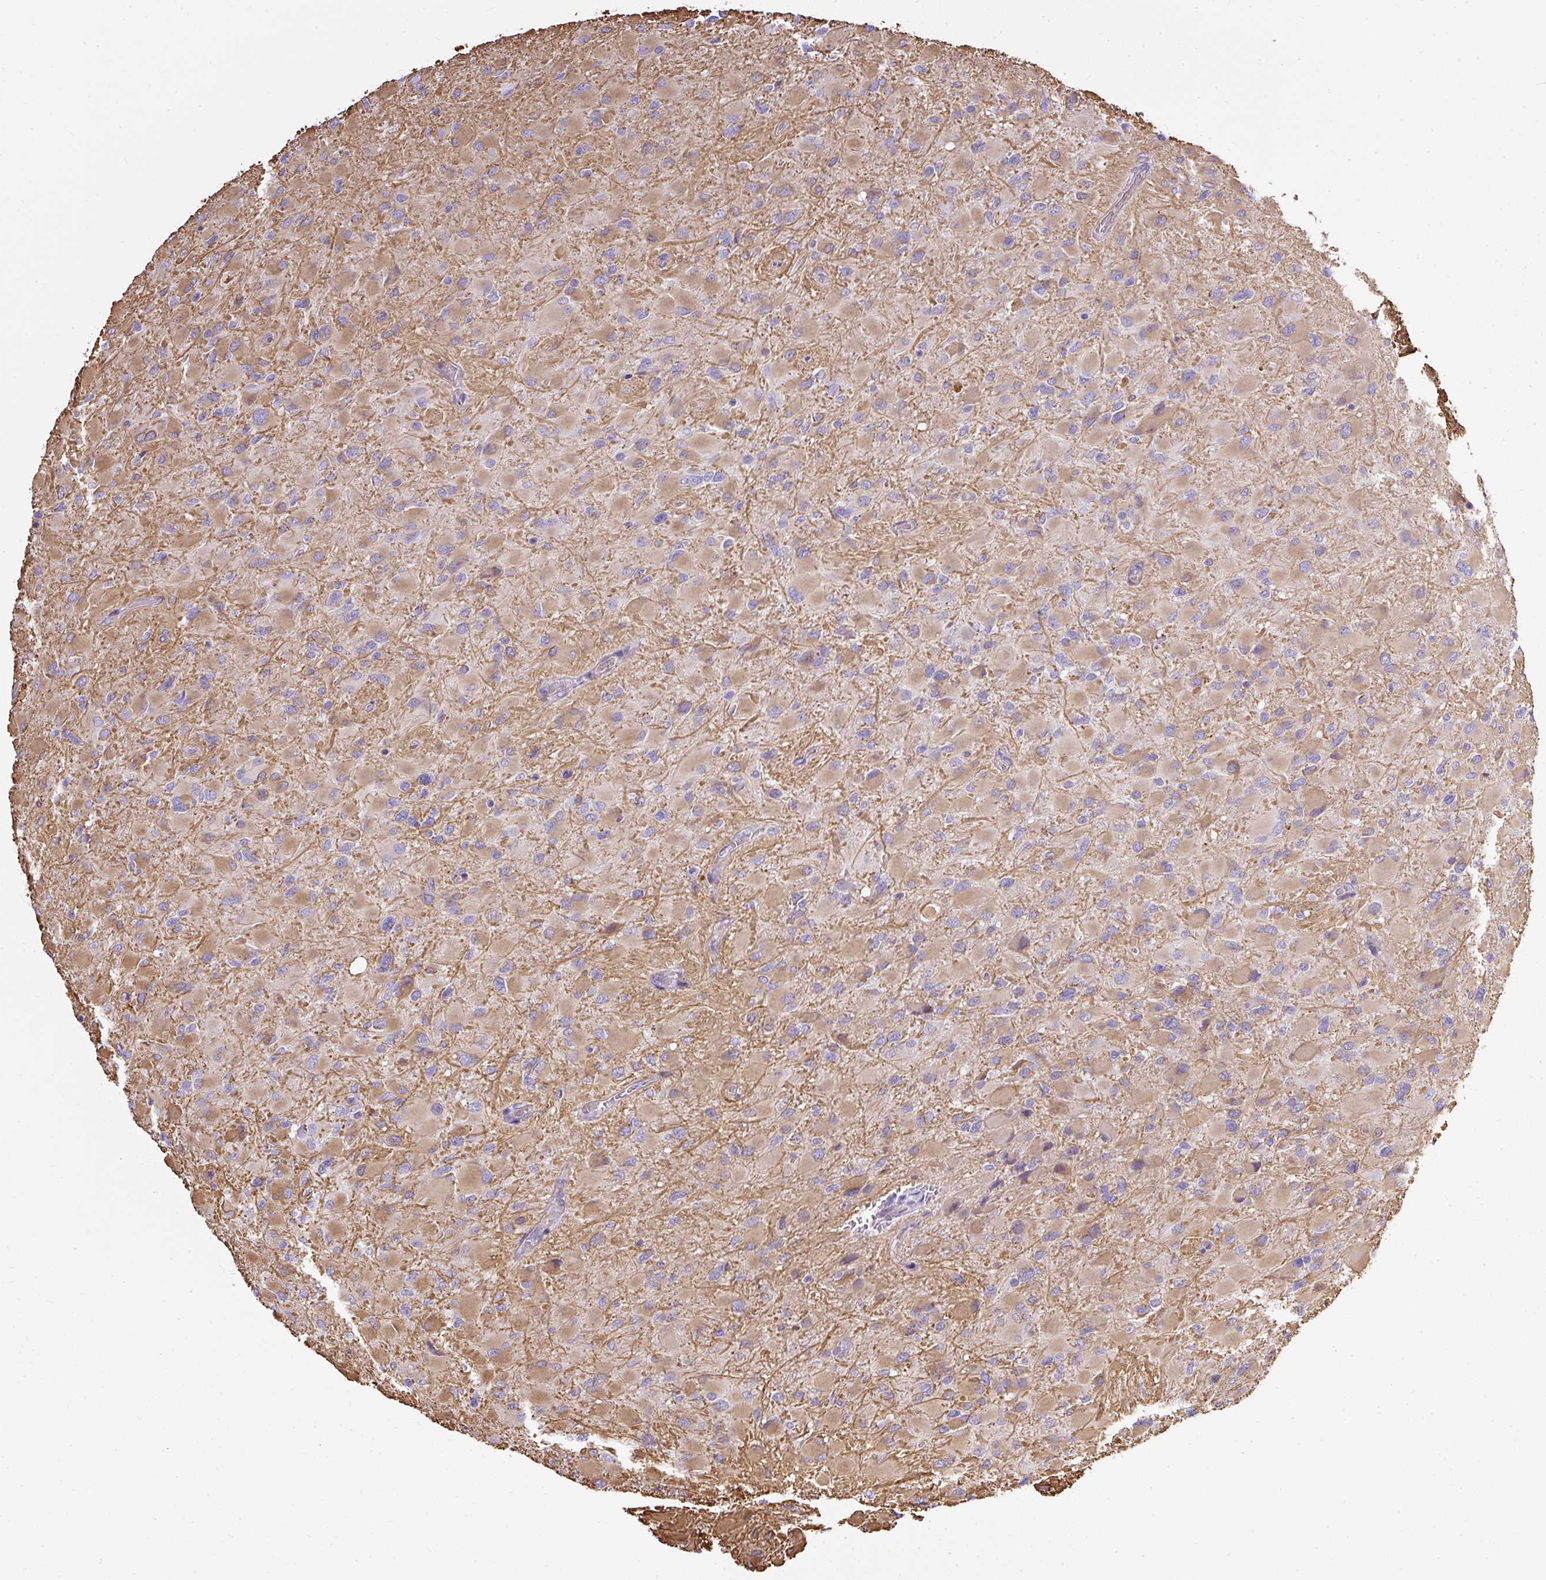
{"staining": {"intensity": "moderate", "quantity": ">75%", "location": "cytoplasmic/membranous"}, "tissue": "glioma", "cell_type": "Tumor cells", "image_type": "cancer", "snomed": [{"axis": "morphology", "description": "Glioma, malignant, High grade"}, {"axis": "topography", "description": "Cerebral cortex"}], "caption": "Tumor cells exhibit moderate cytoplasmic/membranous staining in approximately >75% of cells in glioma.", "gene": "PLS1", "patient": {"sex": "female", "age": 36}}